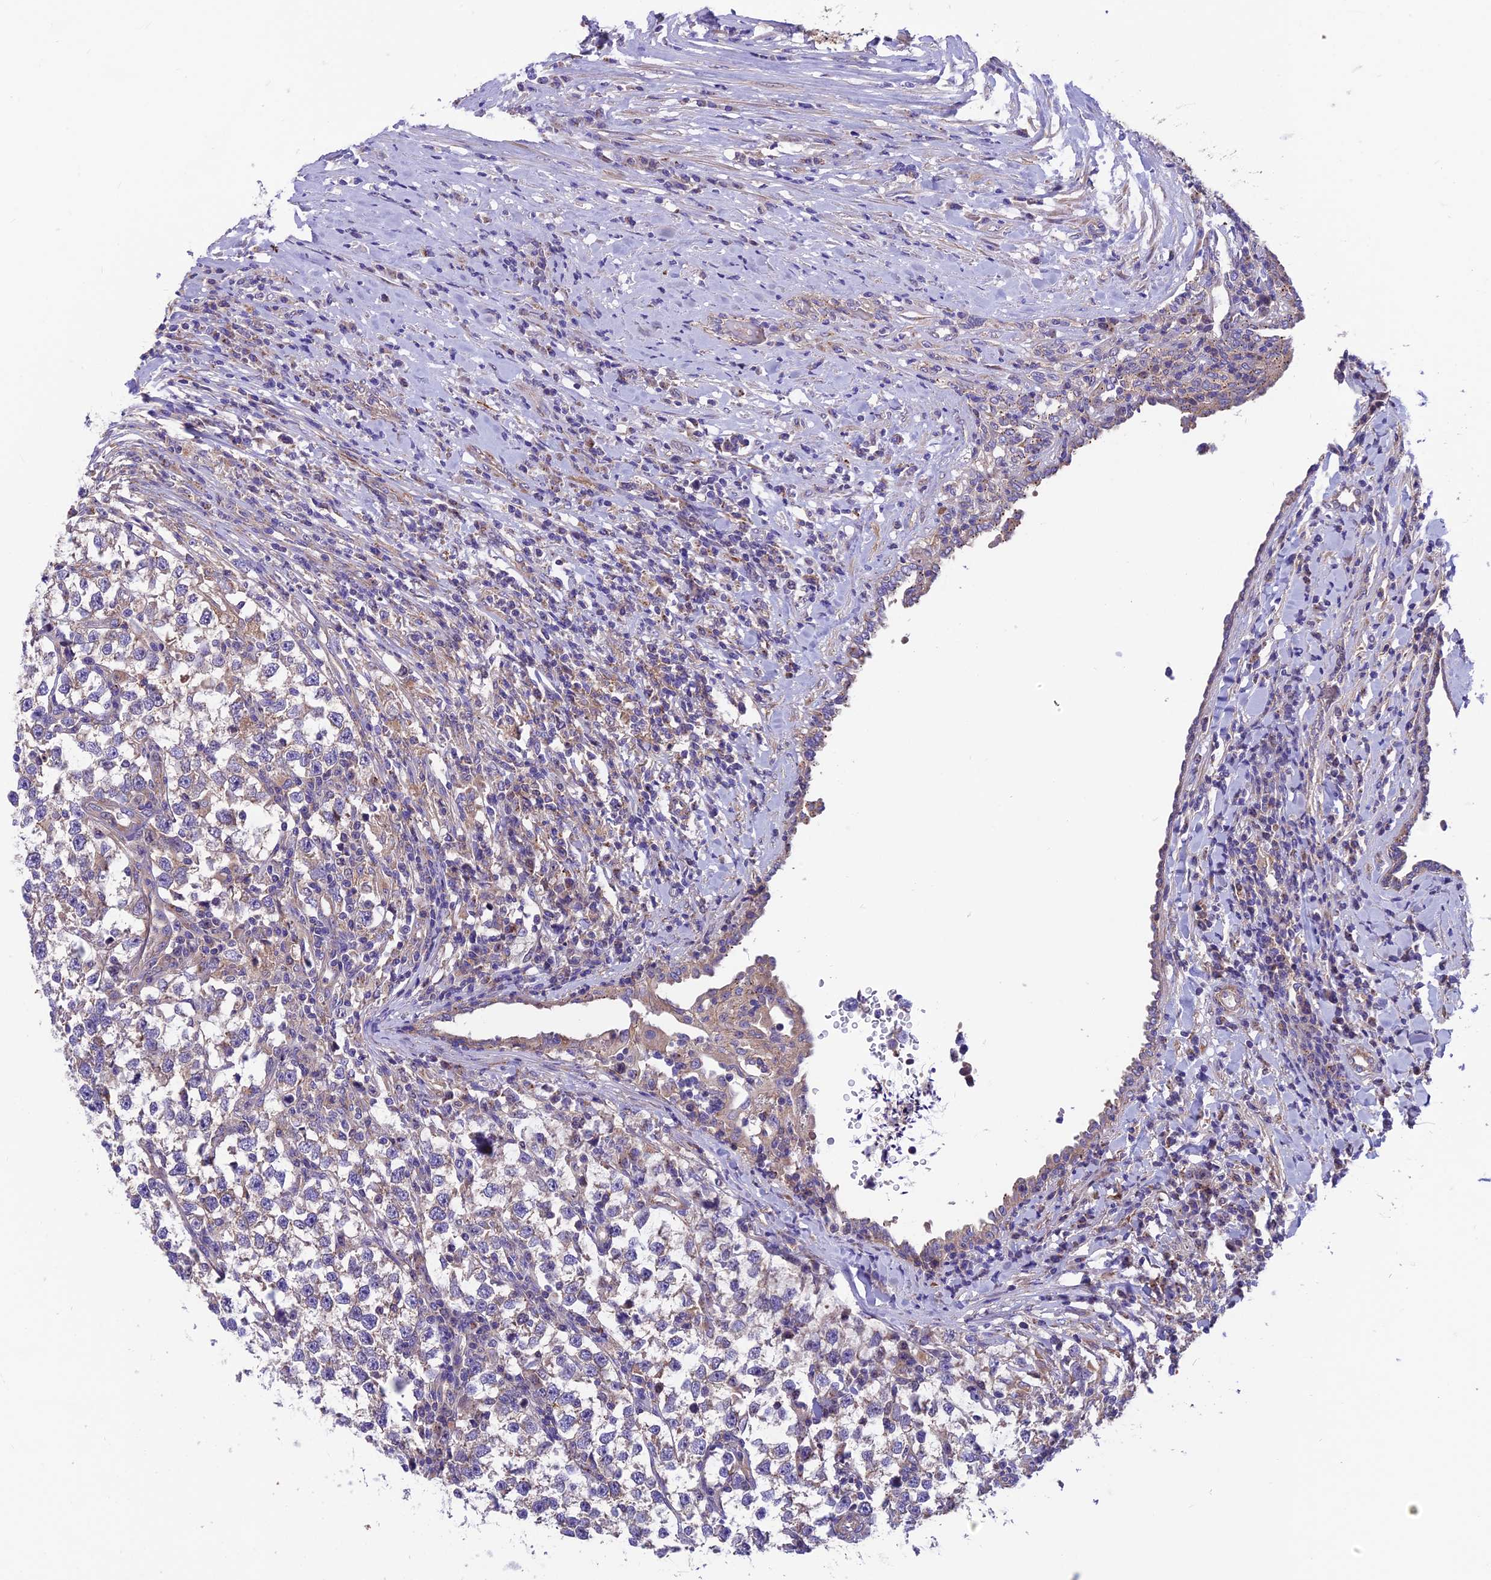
{"staining": {"intensity": "weak", "quantity": "<25%", "location": "cytoplasmic/membranous"}, "tissue": "testis cancer", "cell_type": "Tumor cells", "image_type": "cancer", "snomed": [{"axis": "morphology", "description": "Normal tissue, NOS"}, {"axis": "morphology", "description": "Seminoma, NOS"}, {"axis": "topography", "description": "Testis"}], "caption": "This is an IHC histopathology image of testis seminoma. There is no expression in tumor cells.", "gene": "VPS16", "patient": {"sex": "male", "age": 43}}